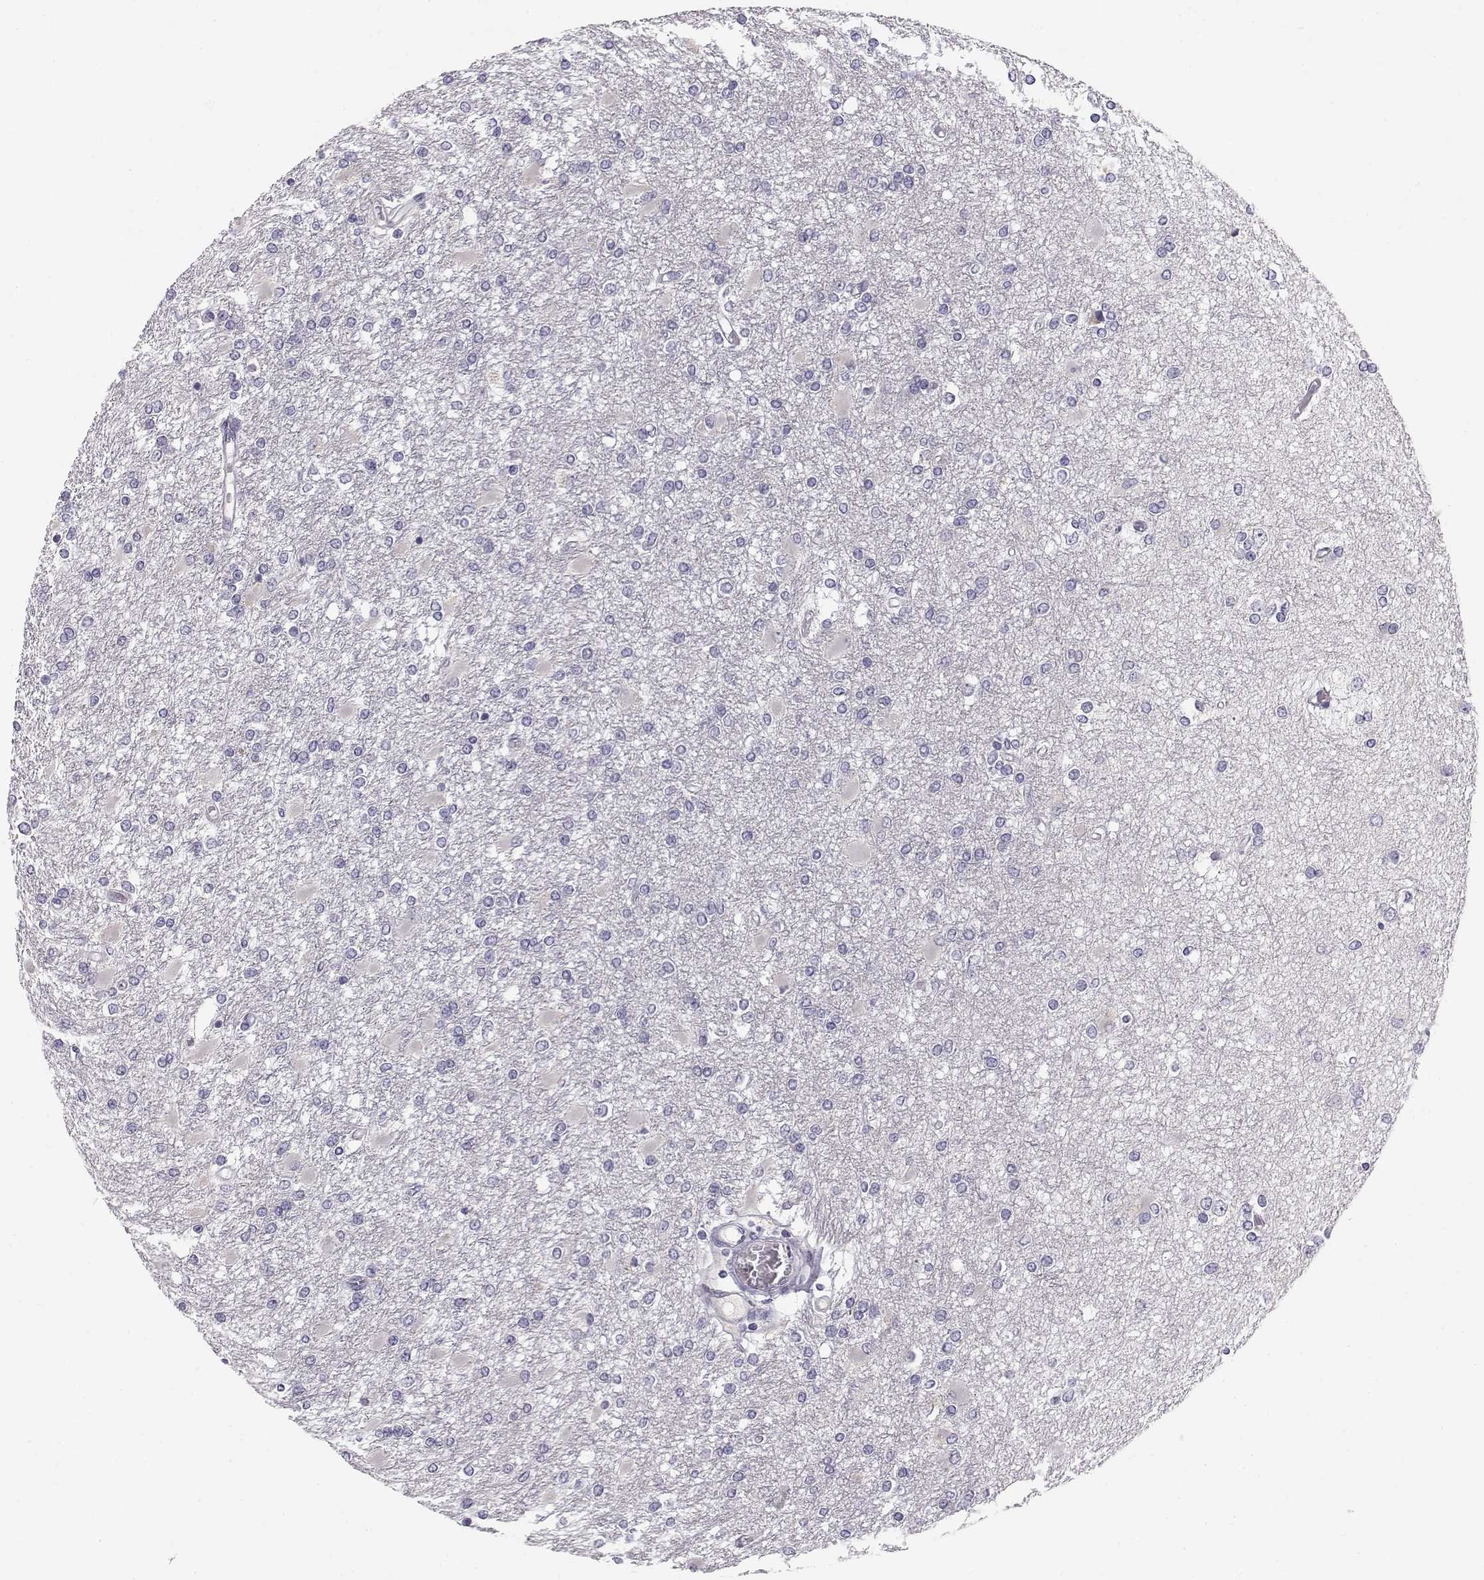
{"staining": {"intensity": "negative", "quantity": "none", "location": "none"}, "tissue": "glioma", "cell_type": "Tumor cells", "image_type": "cancer", "snomed": [{"axis": "morphology", "description": "Glioma, malignant, High grade"}, {"axis": "topography", "description": "Cerebral cortex"}], "caption": "Glioma stained for a protein using immunohistochemistry (IHC) demonstrates no staining tumor cells.", "gene": "ACSL6", "patient": {"sex": "male", "age": 79}}